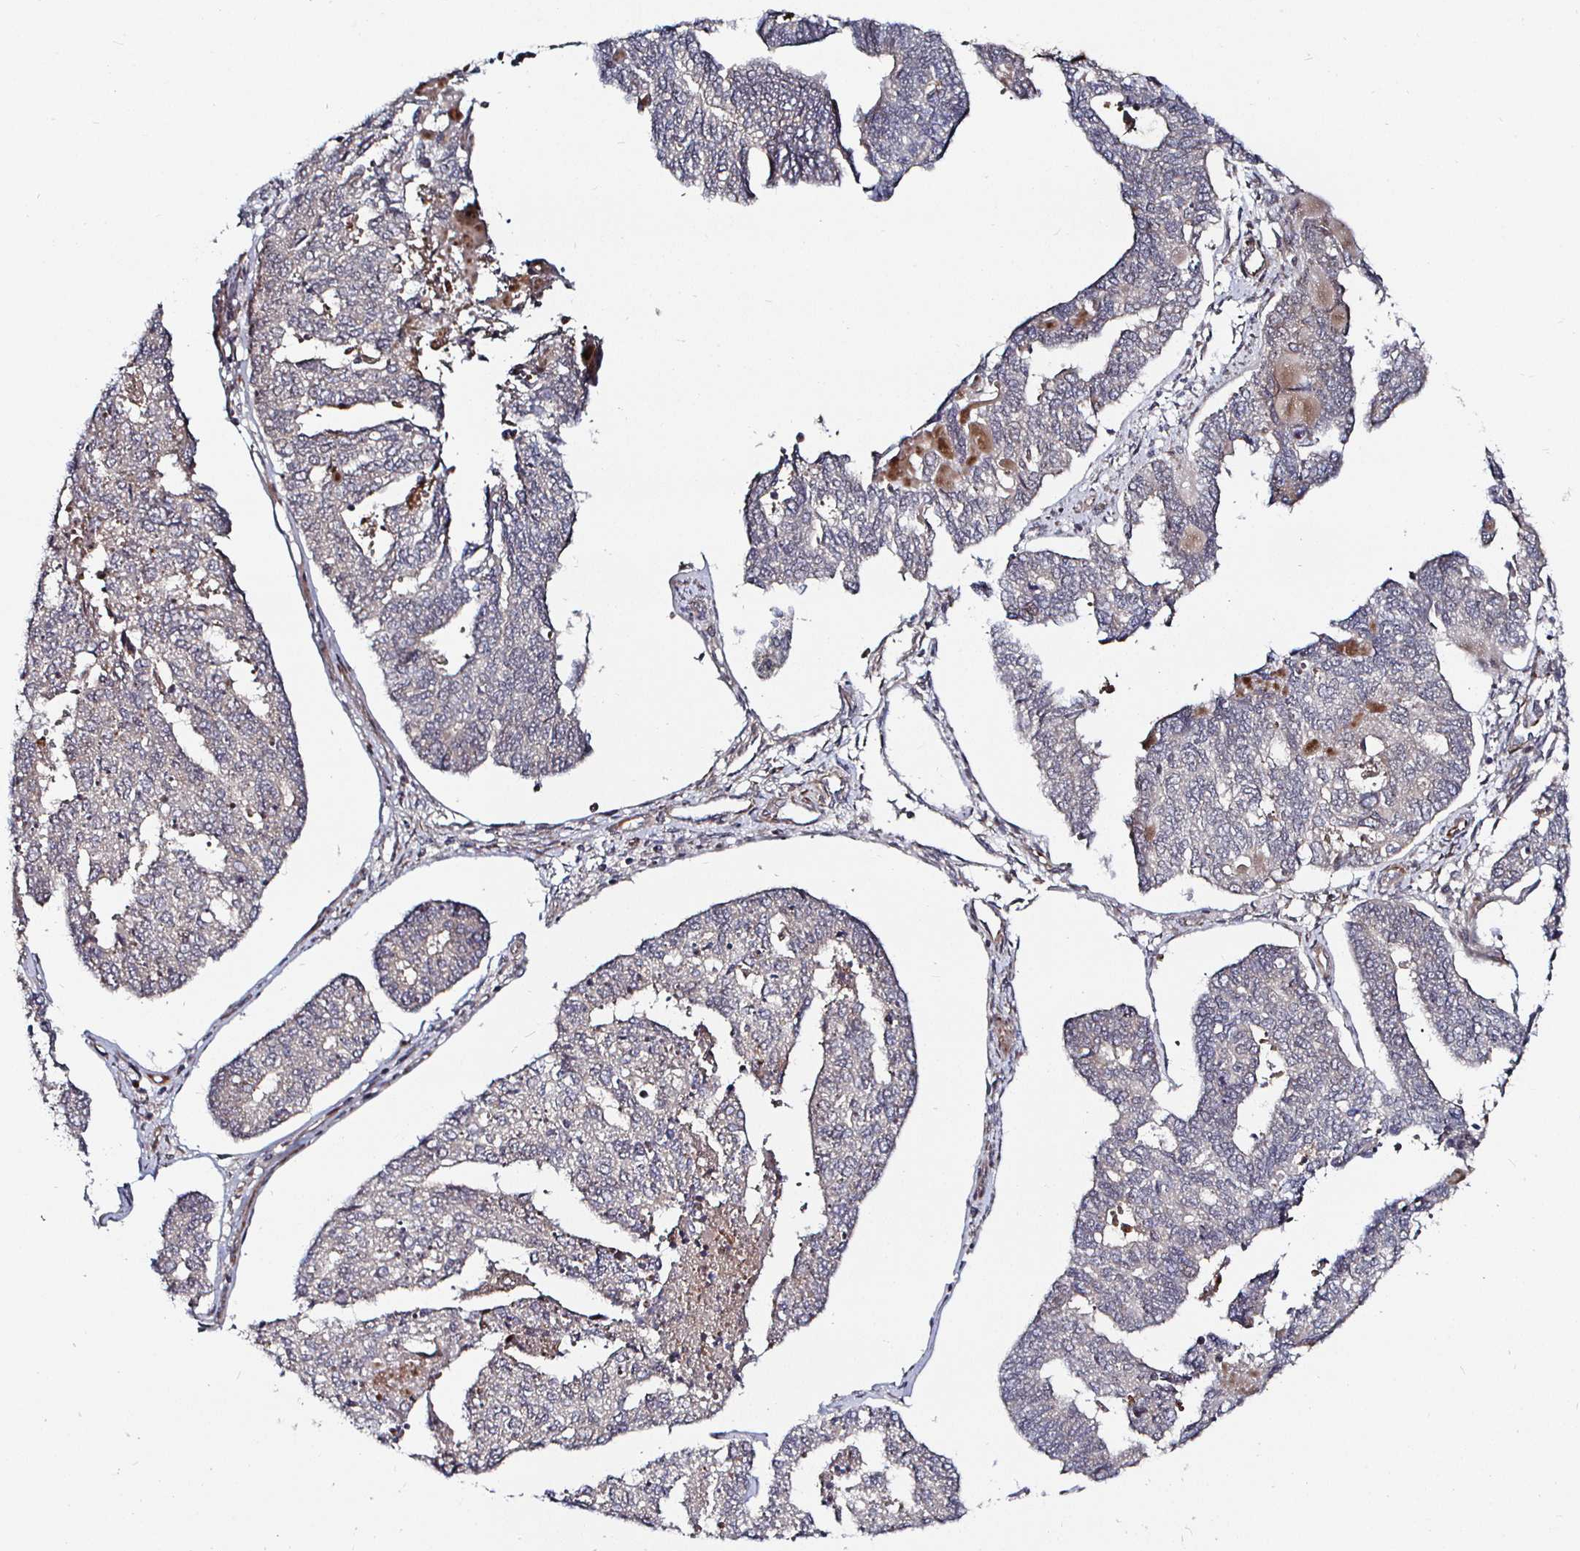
{"staining": {"intensity": "negative", "quantity": "none", "location": "none"}, "tissue": "endometrial cancer", "cell_type": "Tumor cells", "image_type": "cancer", "snomed": [{"axis": "morphology", "description": "Adenocarcinoma, NOS"}, {"axis": "topography", "description": "Endometrium"}], "caption": "DAB immunohistochemical staining of human endometrial cancer shows no significant expression in tumor cells.", "gene": "TBKBP1", "patient": {"sex": "female", "age": 73}}